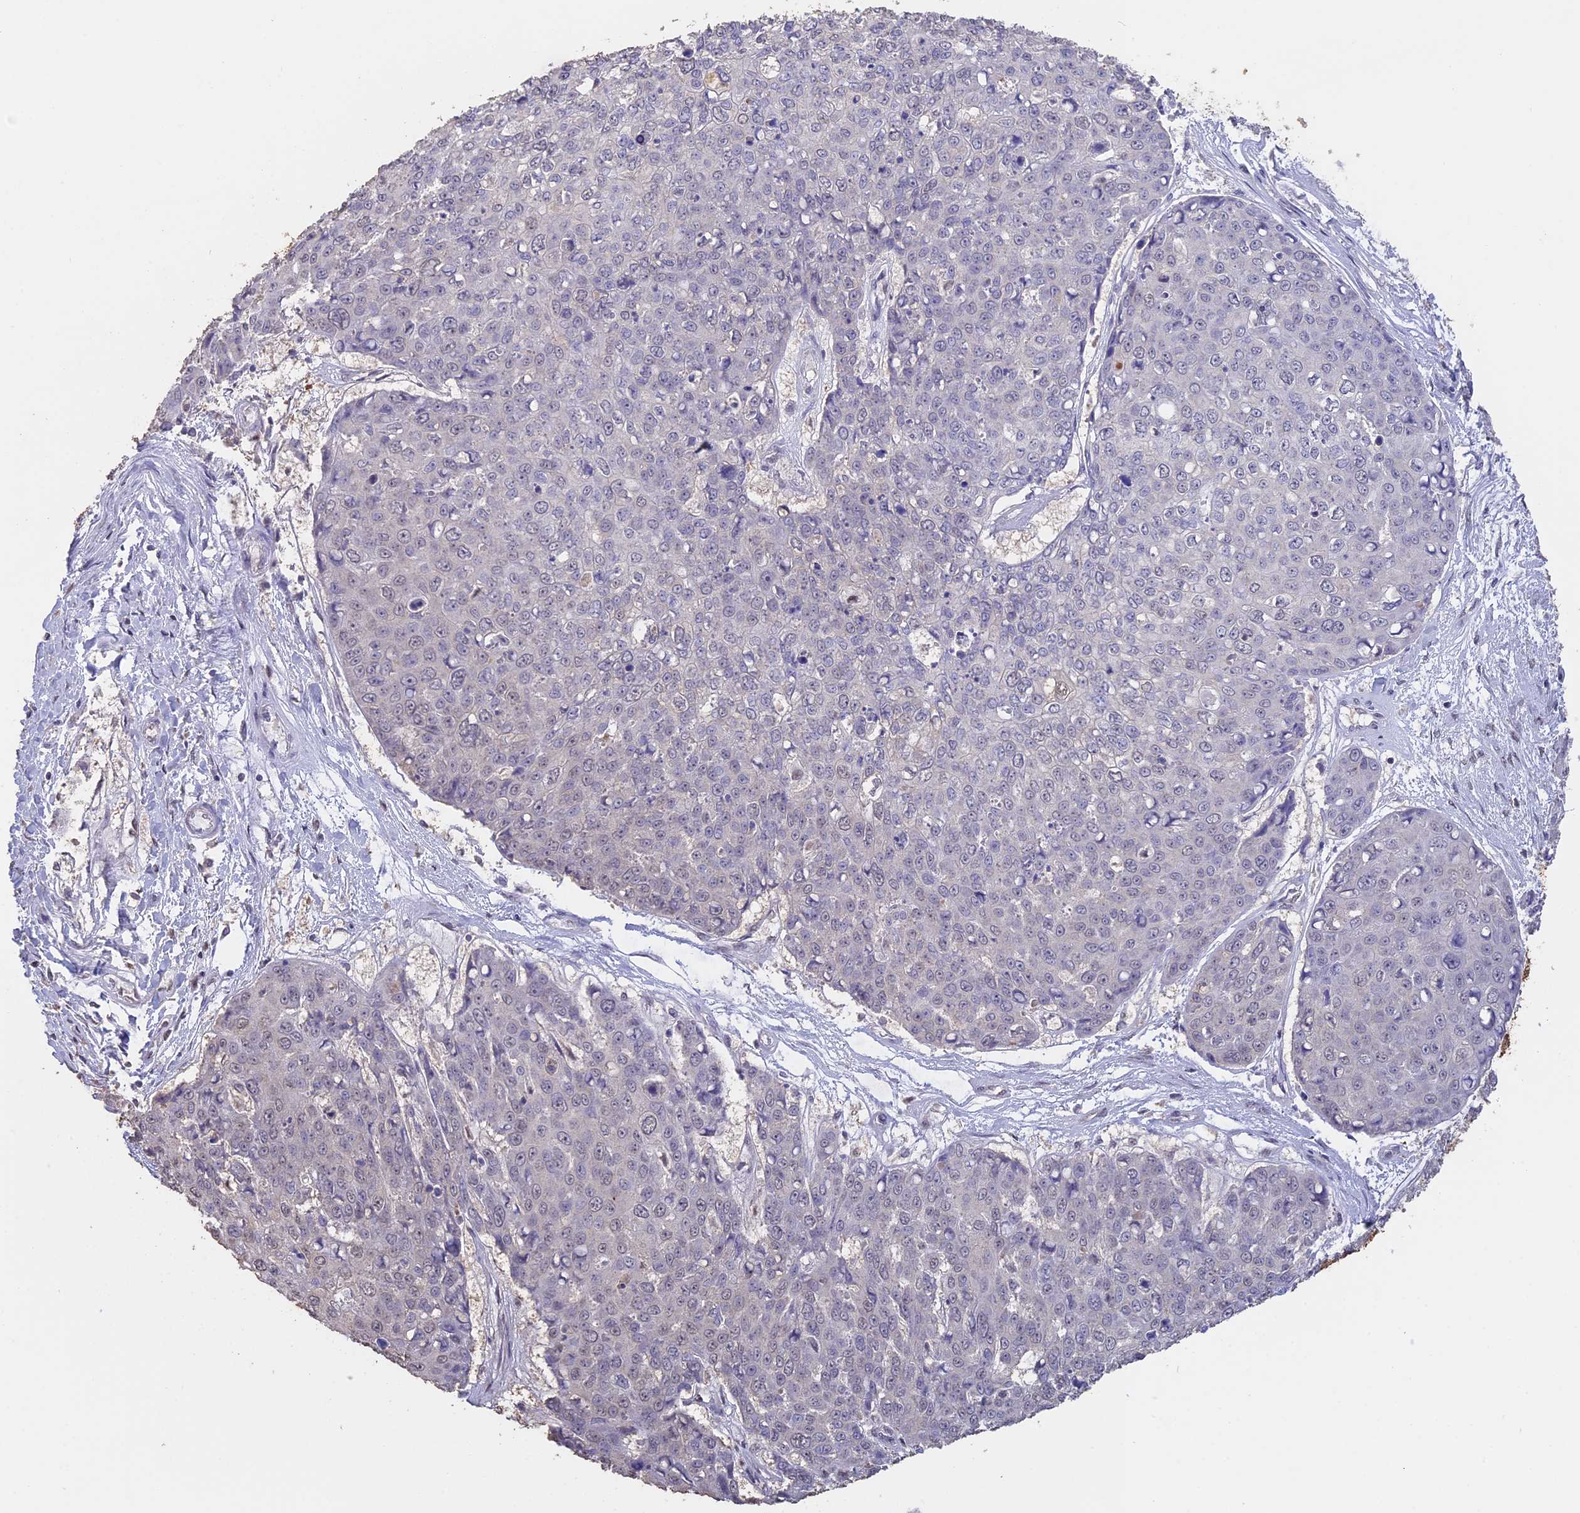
{"staining": {"intensity": "negative", "quantity": "none", "location": "none"}, "tissue": "skin cancer", "cell_type": "Tumor cells", "image_type": "cancer", "snomed": [{"axis": "morphology", "description": "Squamous cell carcinoma, NOS"}, {"axis": "topography", "description": "Skin"}], "caption": "IHC photomicrograph of neoplastic tissue: squamous cell carcinoma (skin) stained with DAB demonstrates no significant protein expression in tumor cells.", "gene": "PSMC6", "patient": {"sex": "female", "age": 44}}